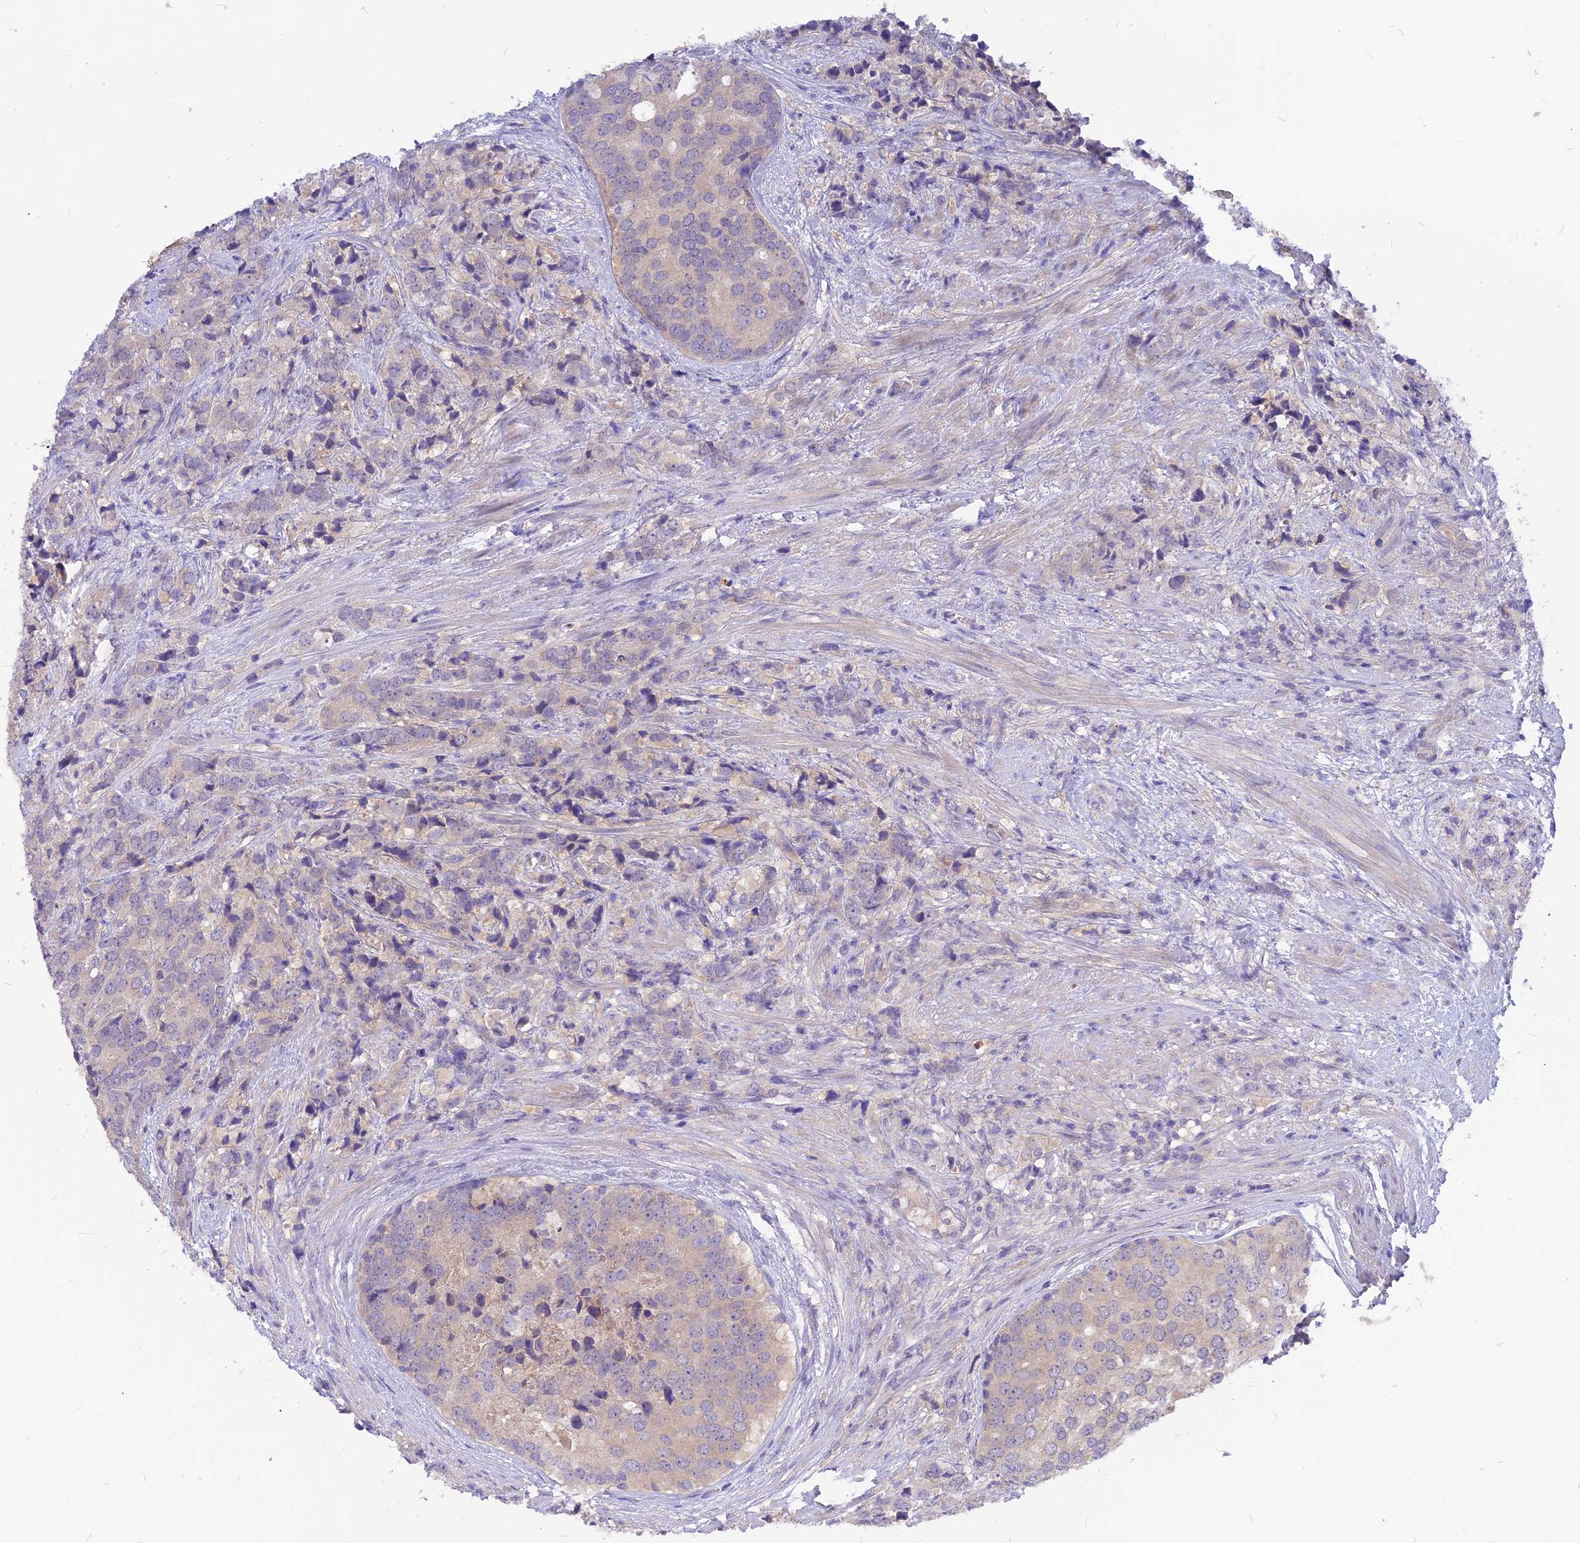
{"staining": {"intensity": "weak", "quantity": "<25%", "location": "cytoplasmic/membranous"}, "tissue": "prostate cancer", "cell_type": "Tumor cells", "image_type": "cancer", "snomed": [{"axis": "morphology", "description": "Adenocarcinoma, High grade"}, {"axis": "topography", "description": "Prostate"}], "caption": "The photomicrograph demonstrates no staining of tumor cells in adenocarcinoma (high-grade) (prostate).", "gene": "CZIB", "patient": {"sex": "male", "age": 62}}